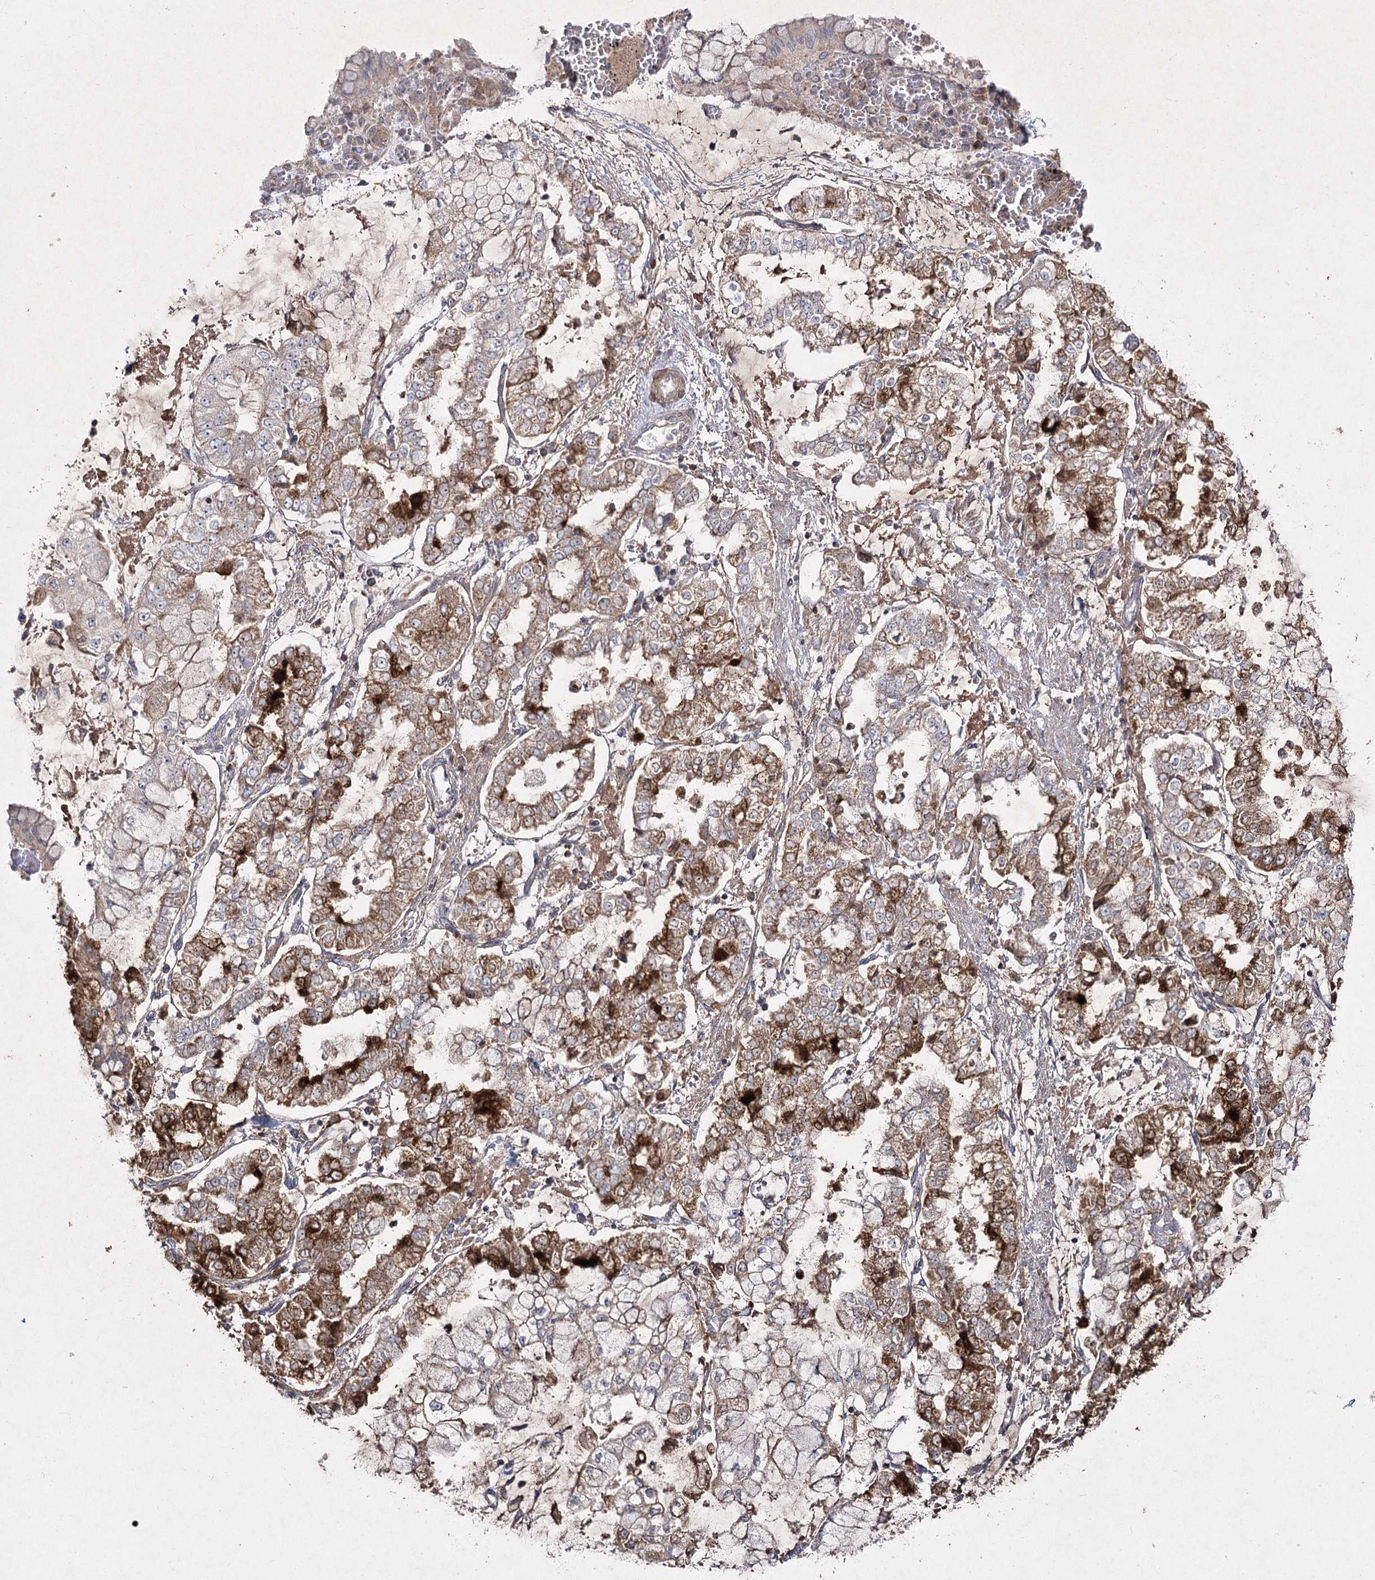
{"staining": {"intensity": "strong", "quantity": "25%-75%", "location": "cytoplasmic/membranous"}, "tissue": "stomach cancer", "cell_type": "Tumor cells", "image_type": "cancer", "snomed": [{"axis": "morphology", "description": "Adenocarcinoma, NOS"}, {"axis": "topography", "description": "Stomach"}], "caption": "Immunohistochemistry (IHC) (DAB) staining of stomach cancer shows strong cytoplasmic/membranous protein positivity in approximately 25%-75% of tumor cells.", "gene": "CIB2", "patient": {"sex": "male", "age": 76}}